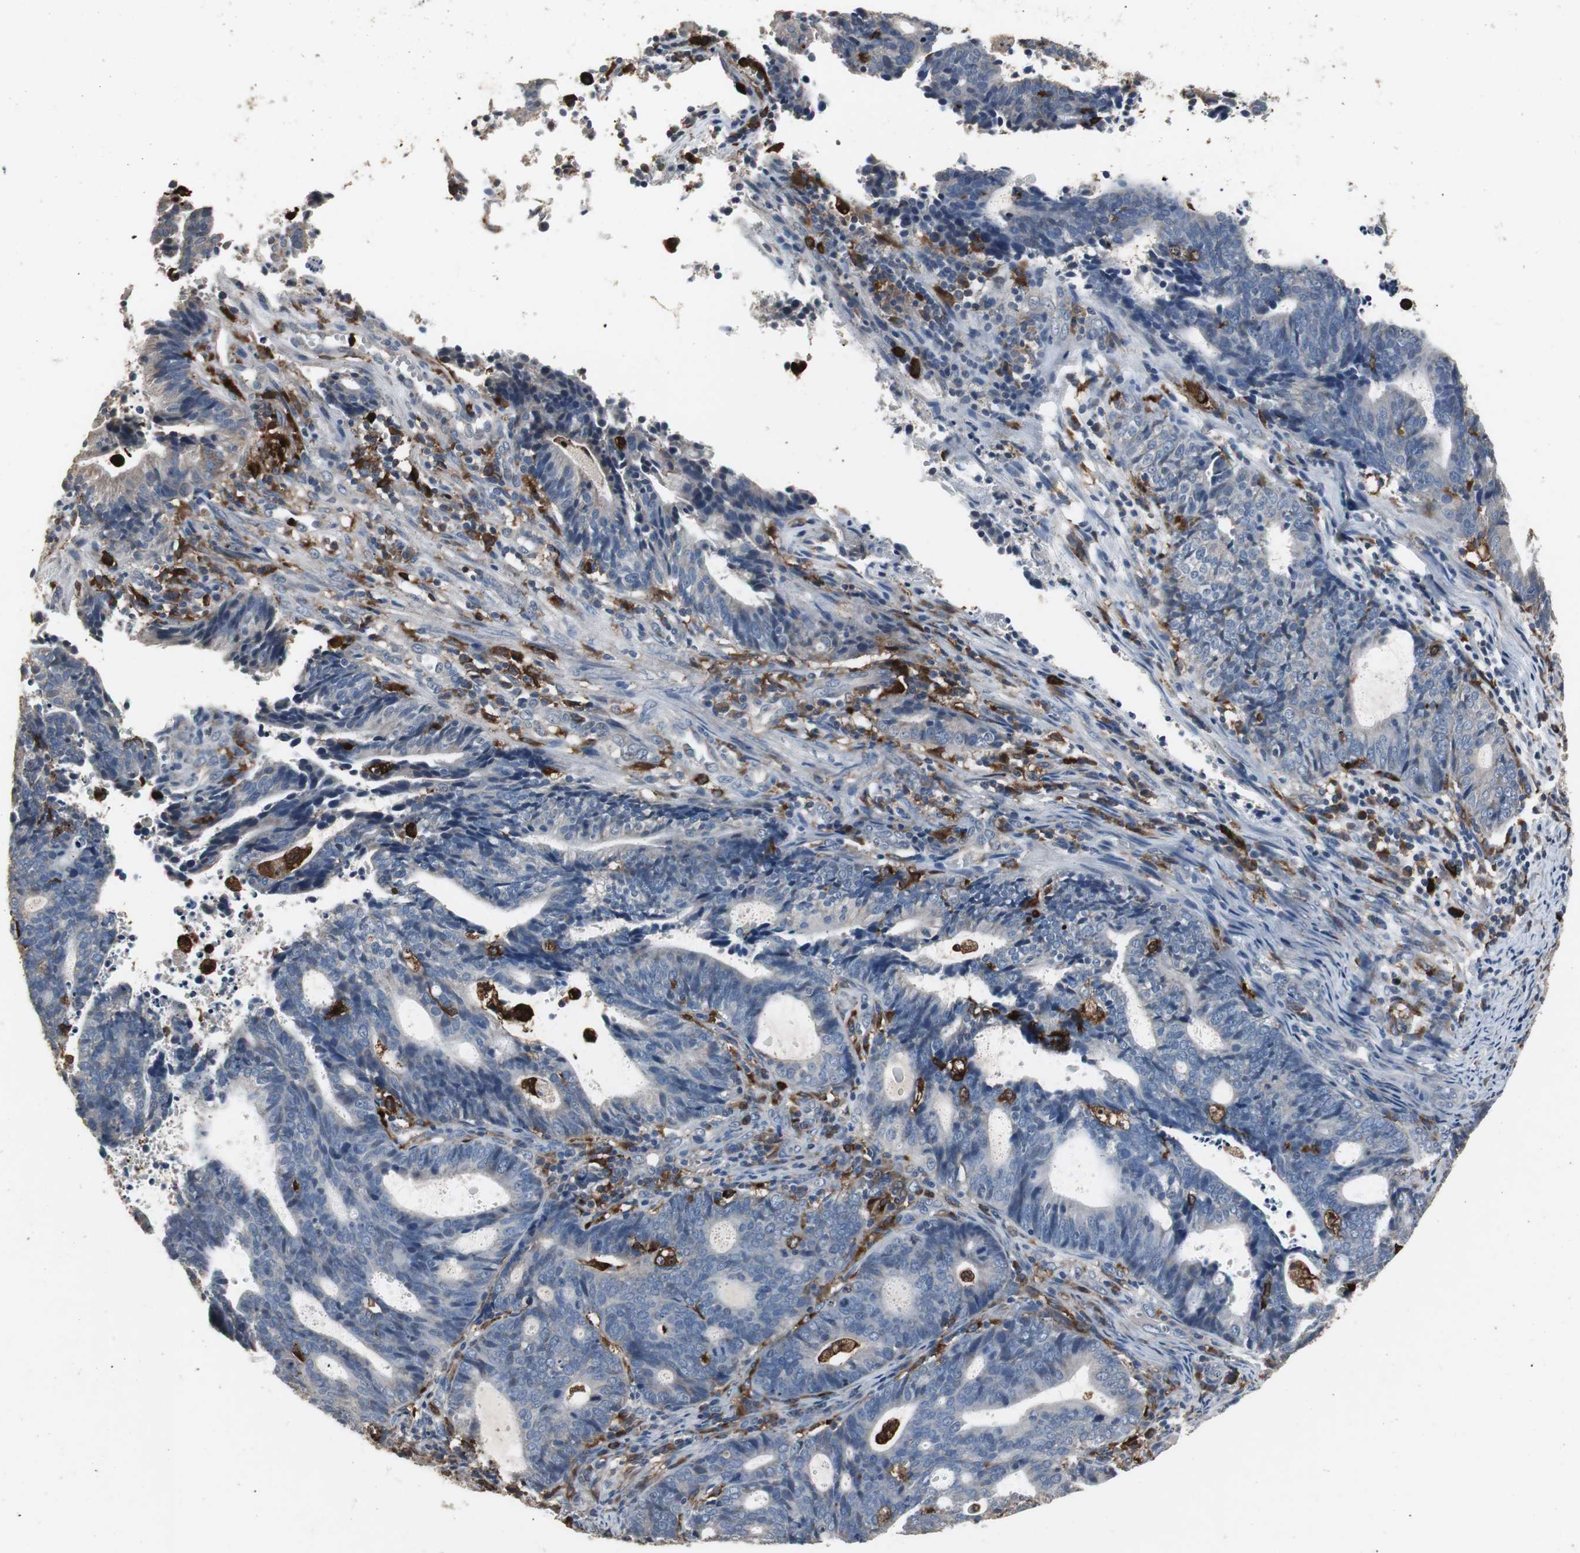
{"staining": {"intensity": "negative", "quantity": "none", "location": "none"}, "tissue": "endometrial cancer", "cell_type": "Tumor cells", "image_type": "cancer", "snomed": [{"axis": "morphology", "description": "Adenocarcinoma, NOS"}, {"axis": "topography", "description": "Uterus"}], "caption": "Tumor cells are negative for protein expression in human adenocarcinoma (endometrial).", "gene": "NCF2", "patient": {"sex": "female", "age": 83}}